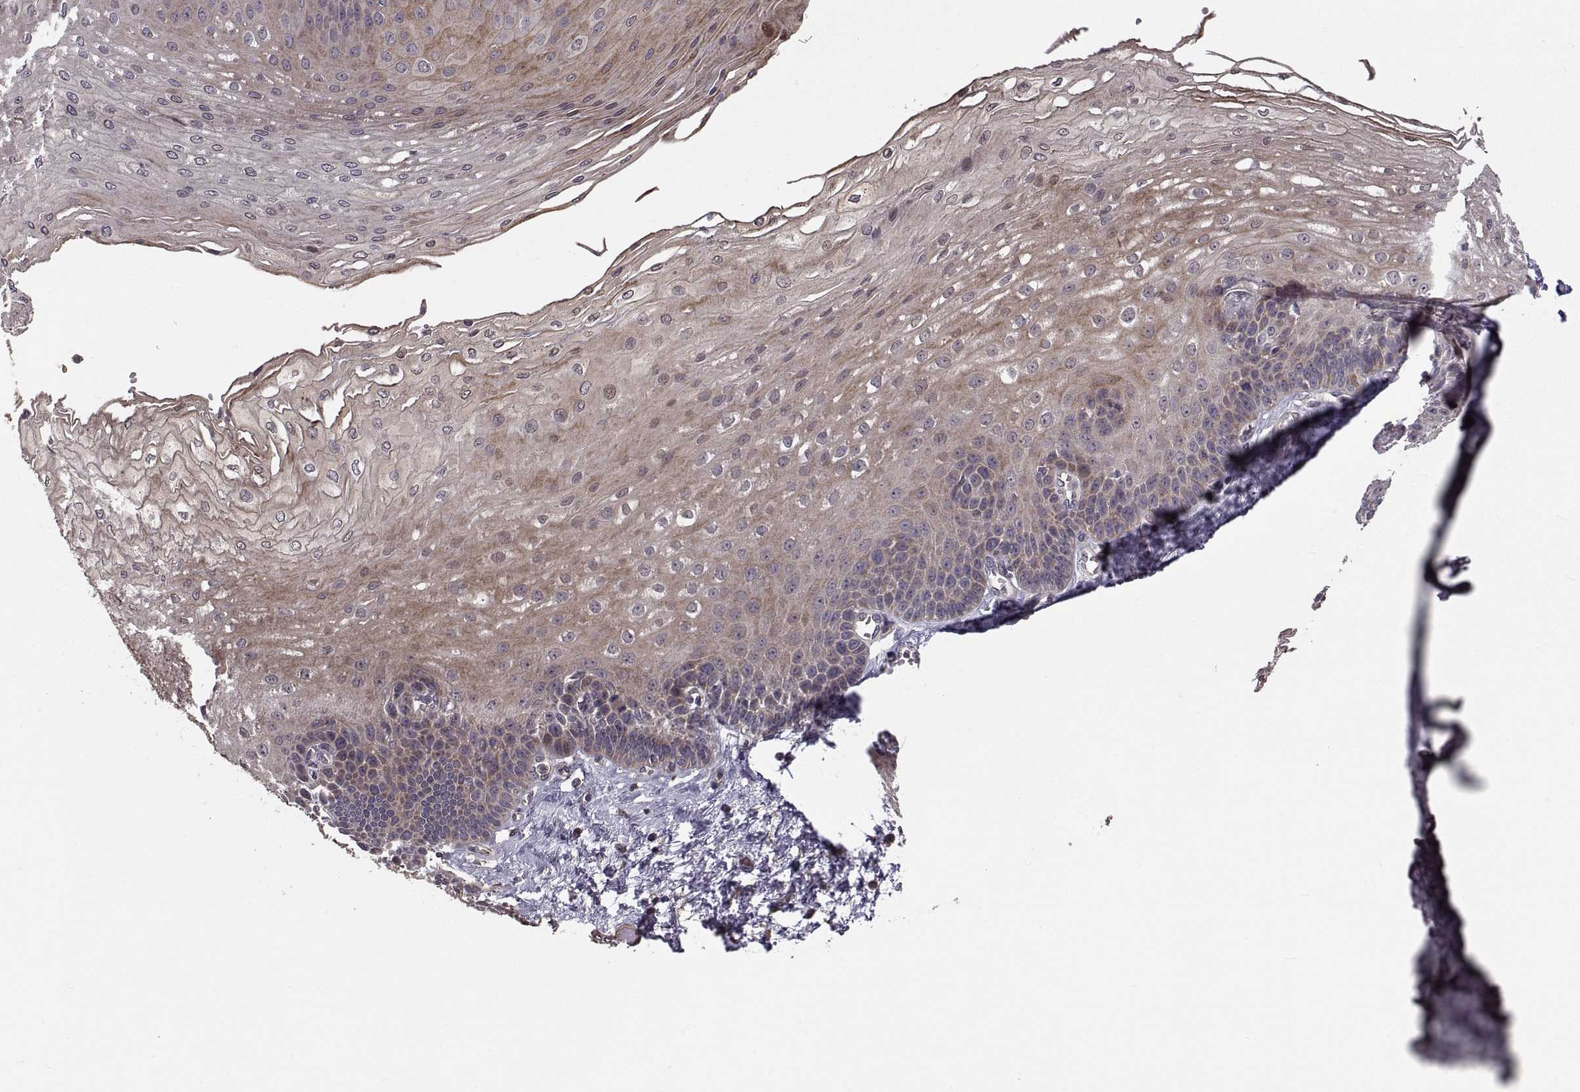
{"staining": {"intensity": "moderate", "quantity": "25%-75%", "location": "cytoplasmic/membranous"}, "tissue": "esophagus", "cell_type": "Squamous epithelial cells", "image_type": "normal", "snomed": [{"axis": "morphology", "description": "Normal tissue, NOS"}, {"axis": "topography", "description": "Esophagus"}], "caption": "Immunohistochemistry of unremarkable human esophagus demonstrates medium levels of moderate cytoplasmic/membranous positivity in about 25%-75% of squamous epithelial cells. (Stains: DAB in brown, nuclei in blue, Microscopy: brightfield microscopy at high magnification).", "gene": "PMM2", "patient": {"sex": "female", "age": 62}}